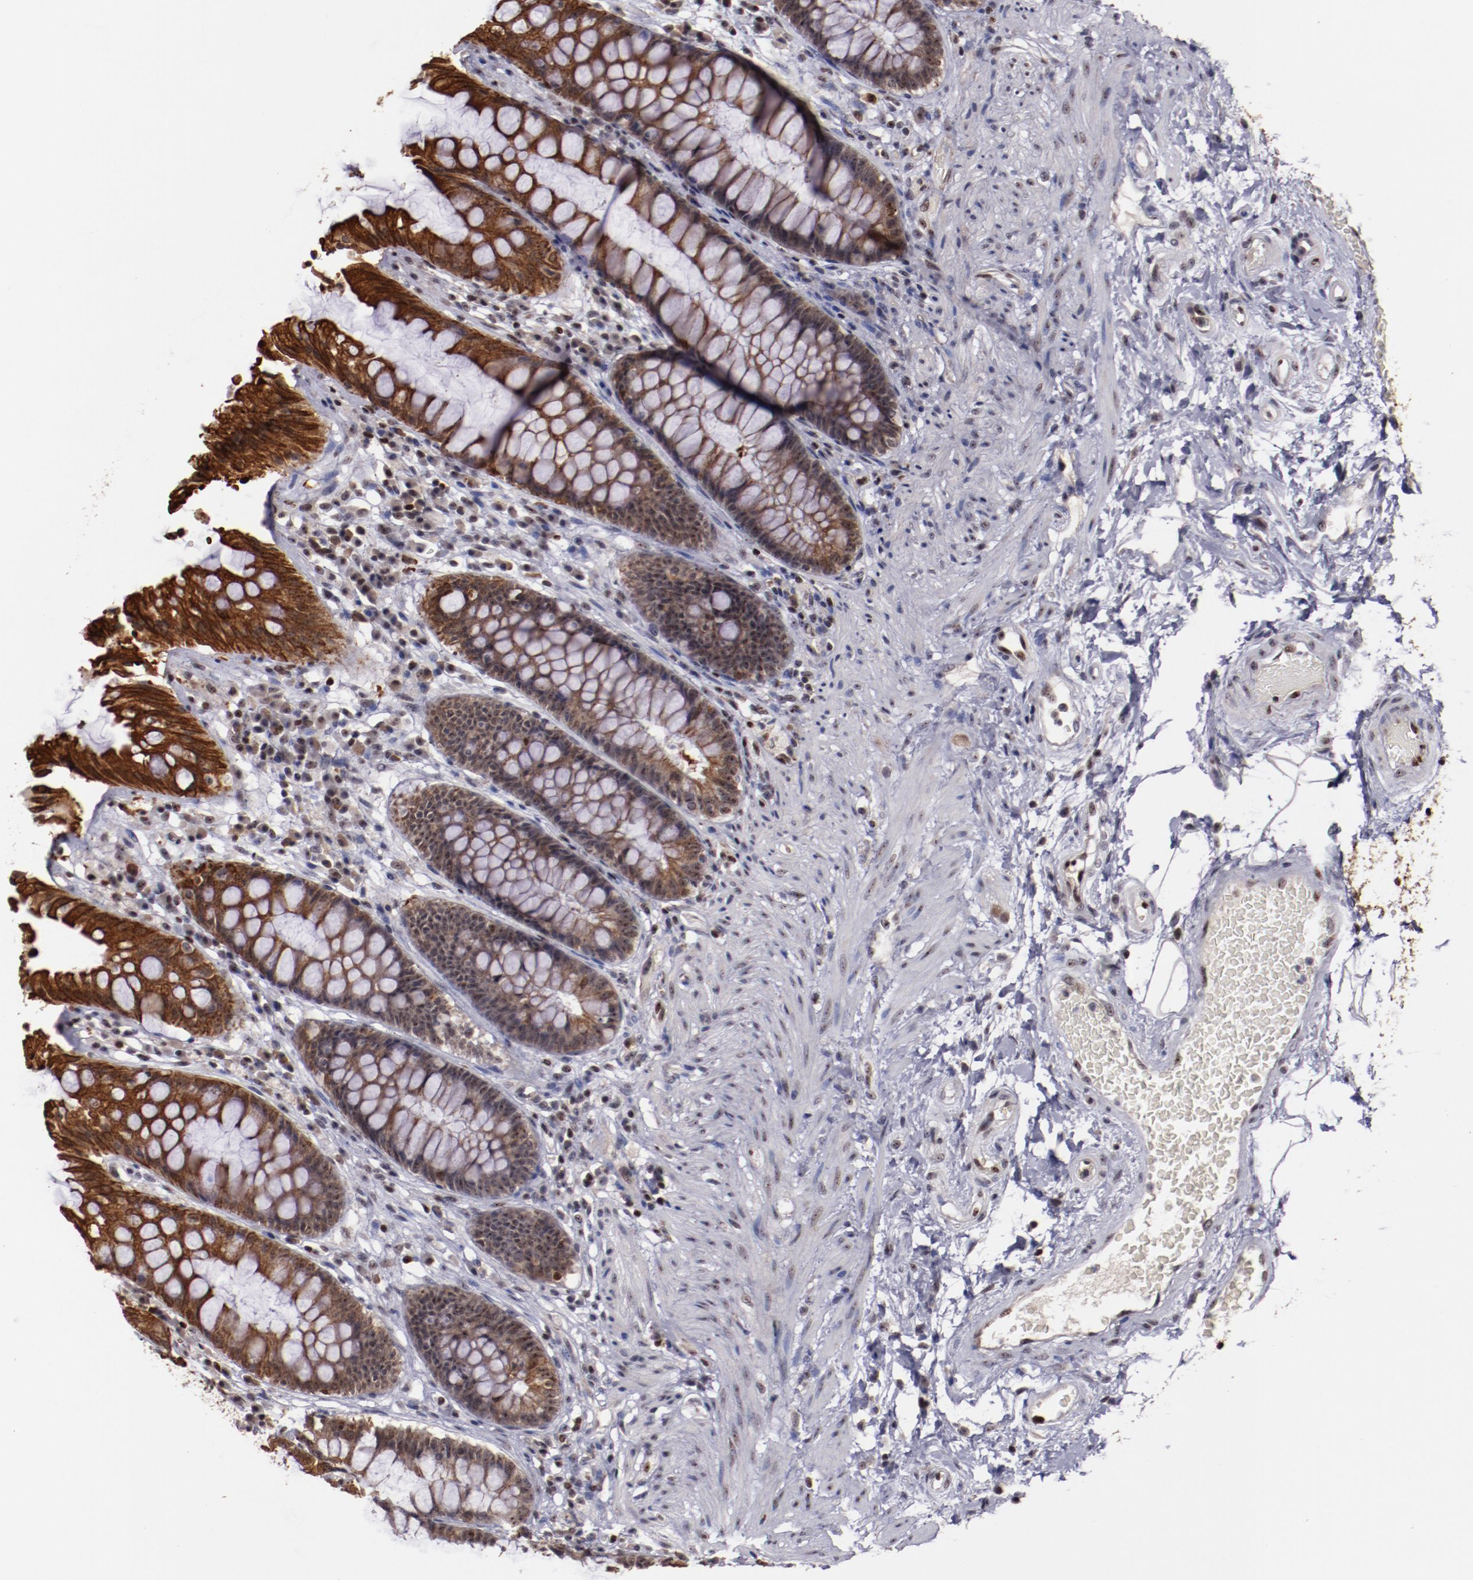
{"staining": {"intensity": "moderate", "quantity": "25%-75%", "location": "cytoplasmic/membranous,nuclear"}, "tissue": "rectum", "cell_type": "Glandular cells", "image_type": "normal", "snomed": [{"axis": "morphology", "description": "Normal tissue, NOS"}, {"axis": "topography", "description": "Rectum"}], "caption": "IHC micrograph of benign rectum: human rectum stained using immunohistochemistry demonstrates medium levels of moderate protein expression localized specifically in the cytoplasmic/membranous,nuclear of glandular cells, appearing as a cytoplasmic/membranous,nuclear brown color.", "gene": "DDX24", "patient": {"sex": "female", "age": 46}}